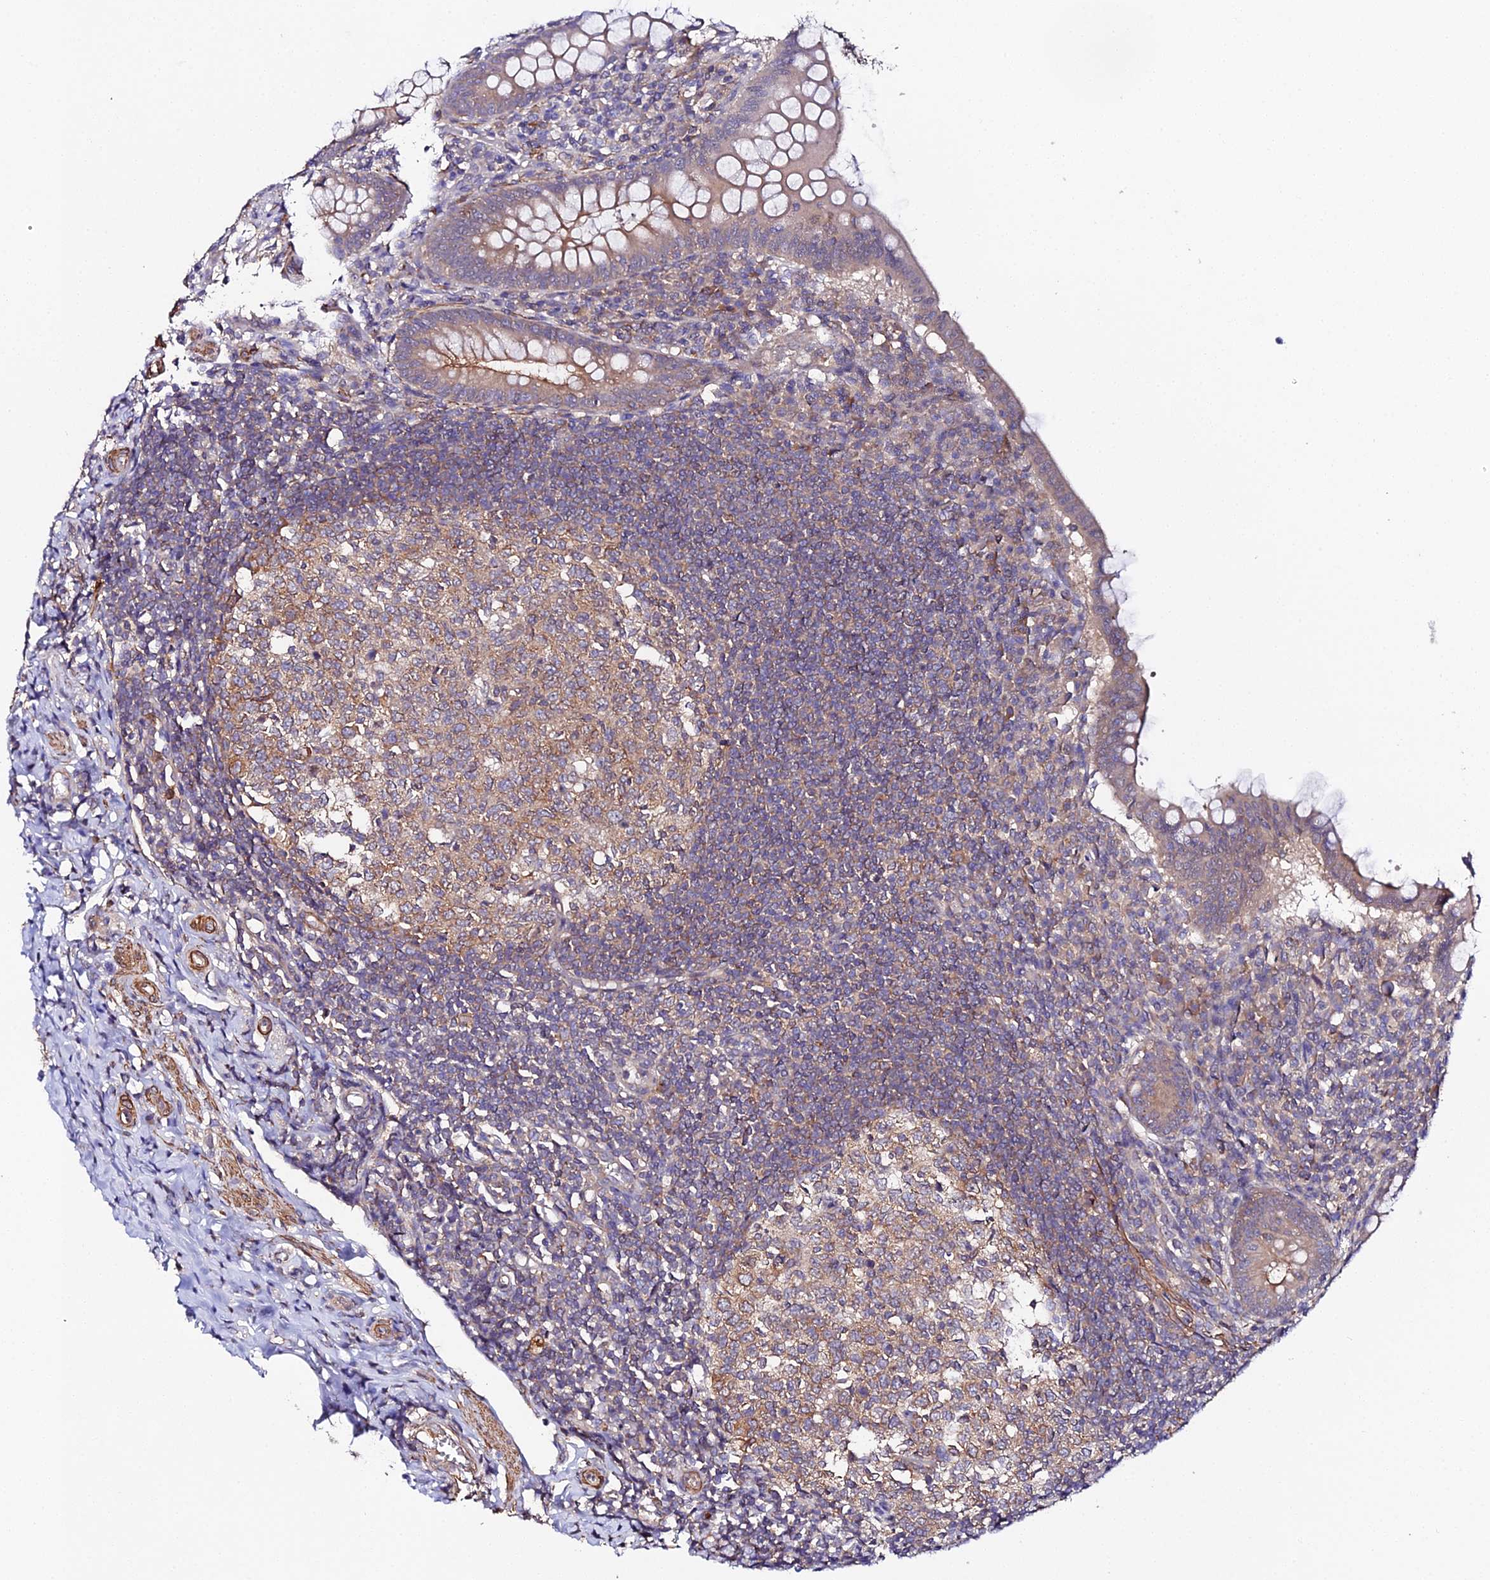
{"staining": {"intensity": "moderate", "quantity": ">75%", "location": "cytoplasmic/membranous"}, "tissue": "appendix", "cell_type": "Glandular cells", "image_type": "normal", "snomed": [{"axis": "morphology", "description": "Normal tissue, NOS"}, {"axis": "topography", "description": "Appendix"}], "caption": "A brown stain shows moderate cytoplasmic/membranous positivity of a protein in glandular cells of unremarkable appendix. (brown staining indicates protein expression, while blue staining denotes nuclei).", "gene": "TRIM26", "patient": {"sex": "female", "age": 33}}